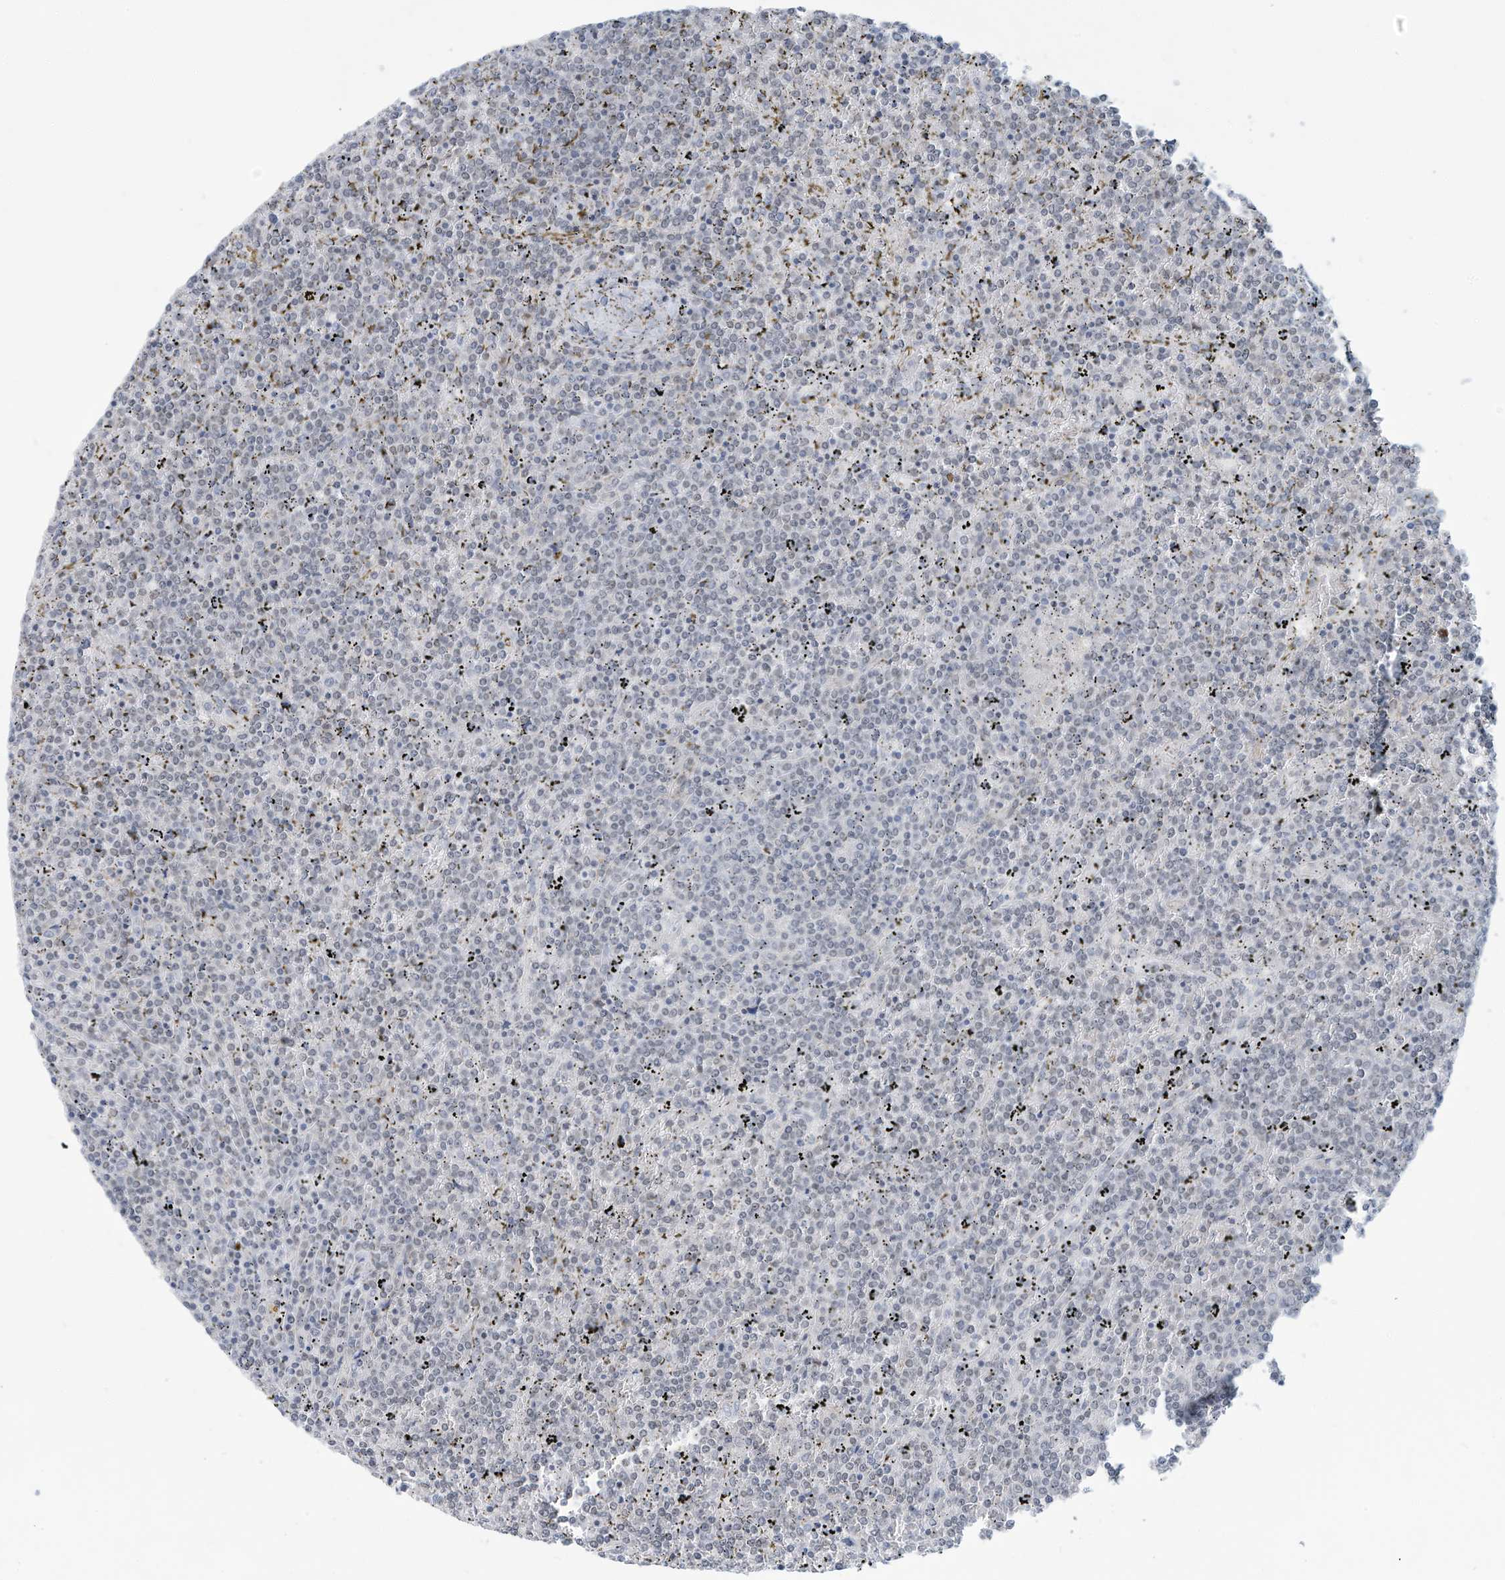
{"staining": {"intensity": "negative", "quantity": "none", "location": "none"}, "tissue": "lymphoma", "cell_type": "Tumor cells", "image_type": "cancer", "snomed": [{"axis": "morphology", "description": "Malignant lymphoma, non-Hodgkin's type, Low grade"}, {"axis": "topography", "description": "Spleen"}], "caption": "This is an immunohistochemistry (IHC) image of malignant lymphoma, non-Hodgkin's type (low-grade). There is no expression in tumor cells.", "gene": "SARNP", "patient": {"sex": "female", "age": 19}}